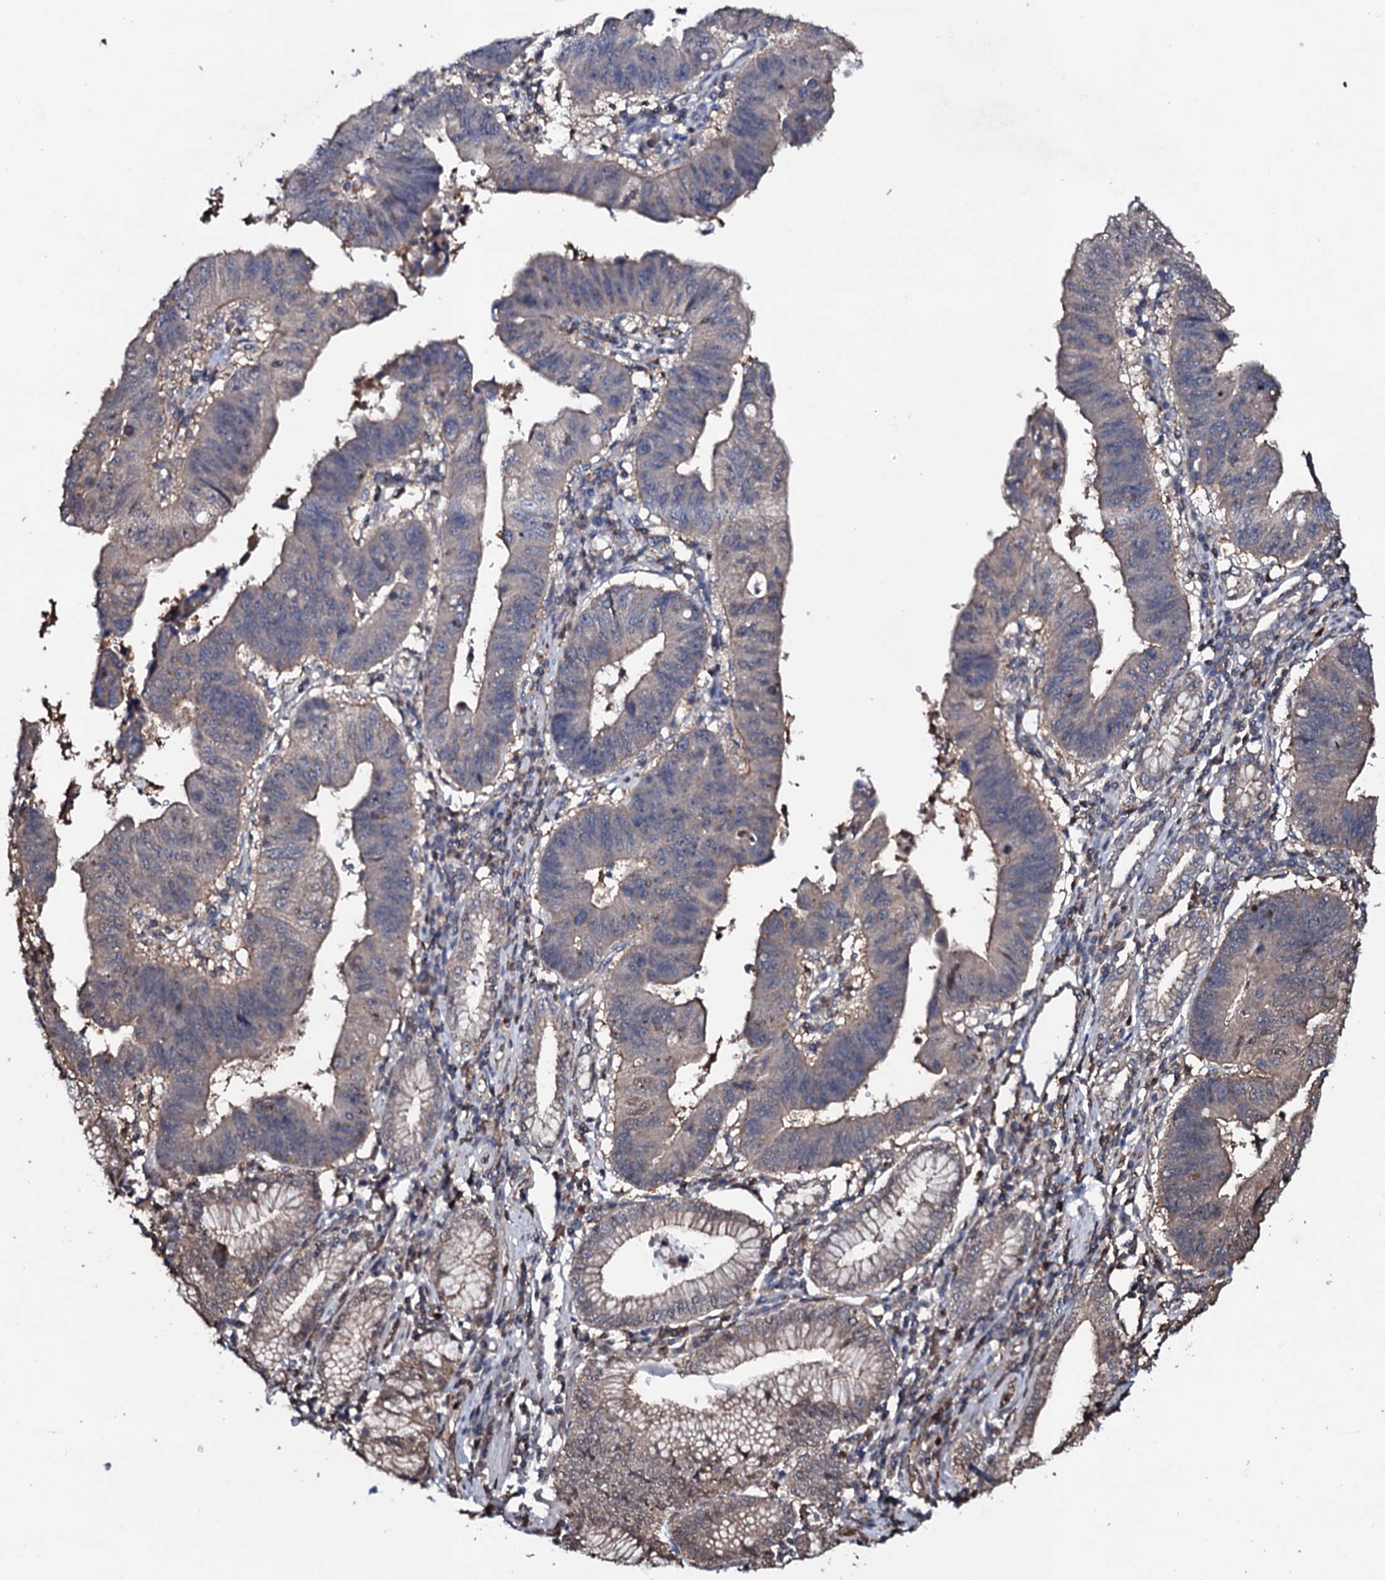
{"staining": {"intensity": "moderate", "quantity": "<25%", "location": "nuclear"}, "tissue": "stomach cancer", "cell_type": "Tumor cells", "image_type": "cancer", "snomed": [{"axis": "morphology", "description": "Adenocarcinoma, NOS"}, {"axis": "topography", "description": "Stomach"}], "caption": "An image of stomach cancer (adenocarcinoma) stained for a protein shows moderate nuclear brown staining in tumor cells.", "gene": "COG6", "patient": {"sex": "male", "age": 59}}